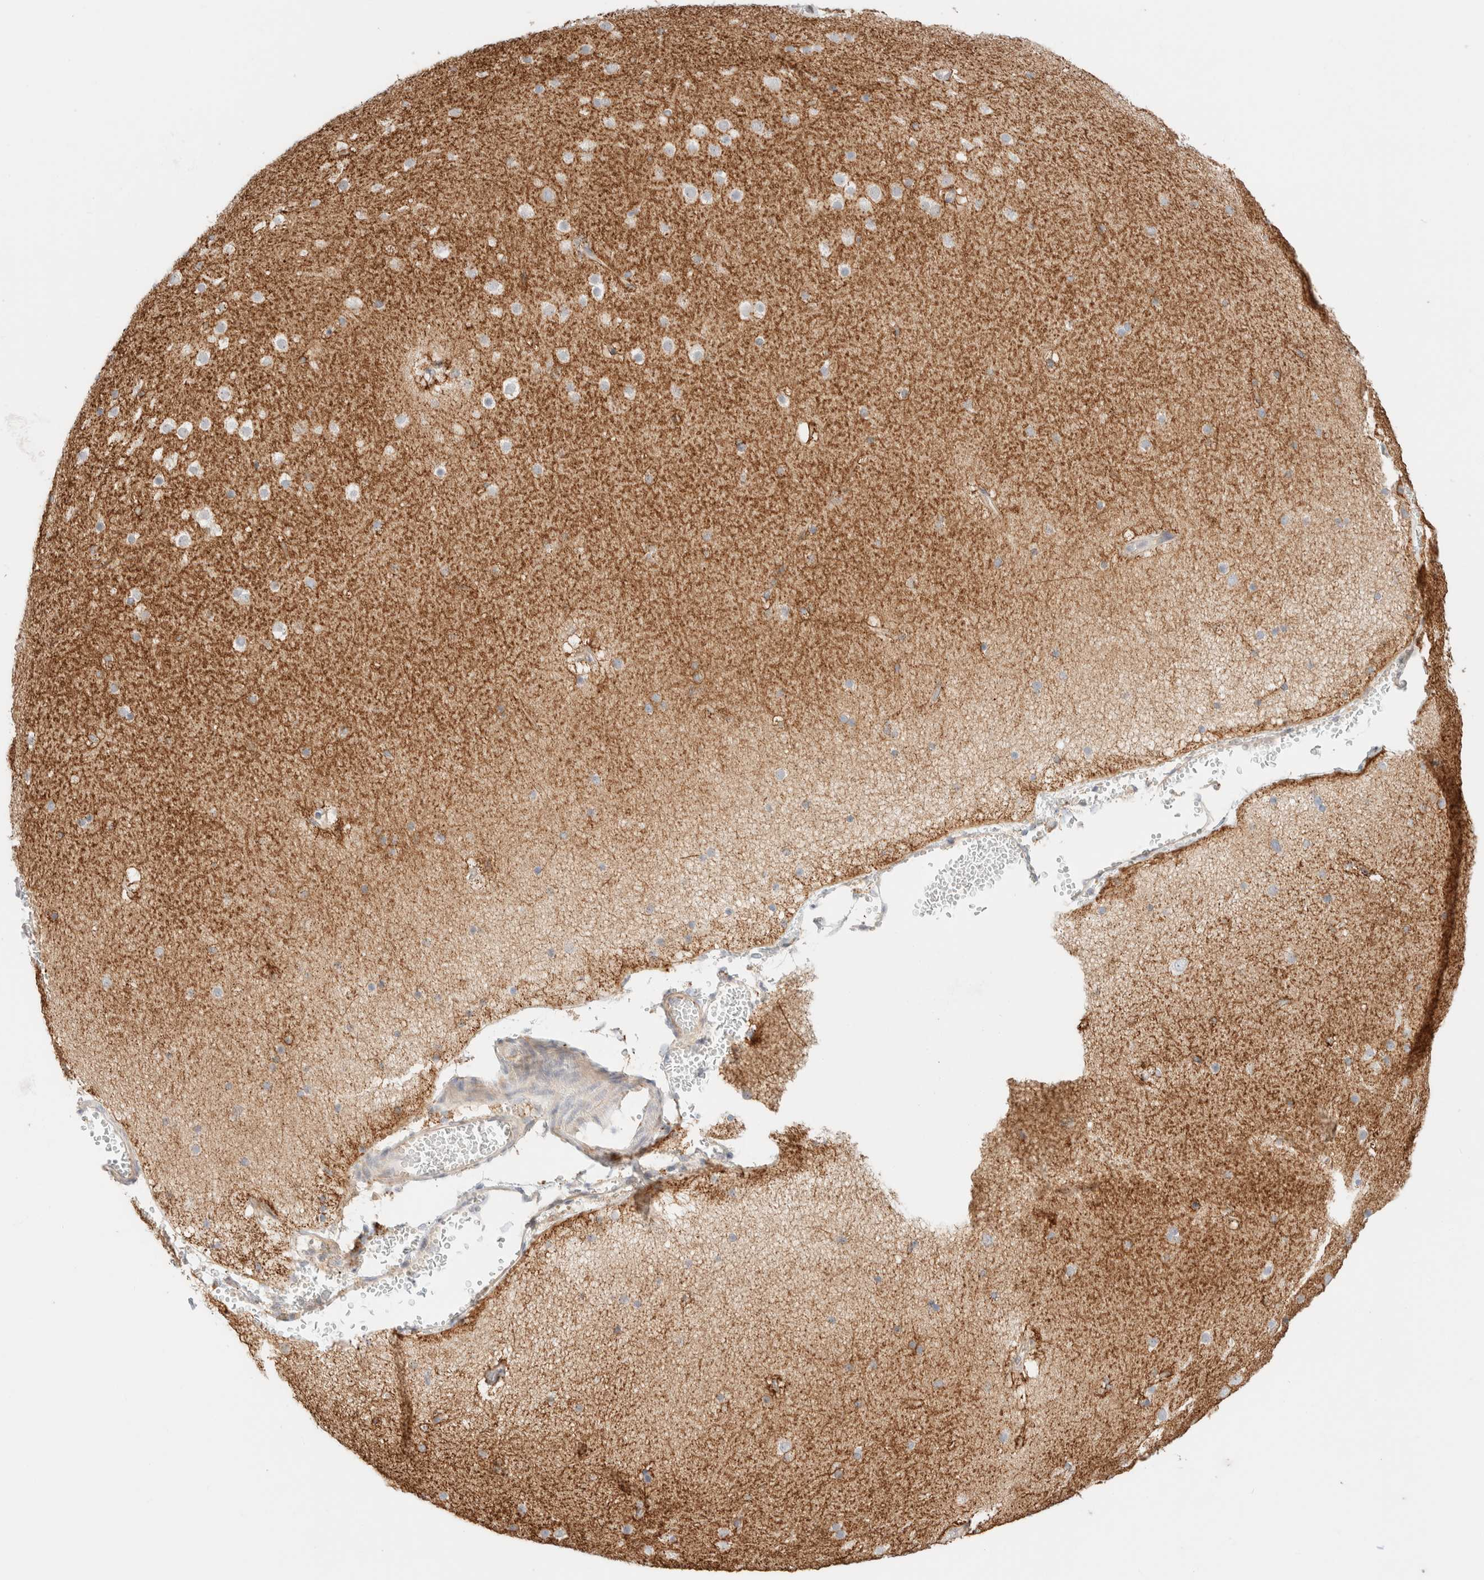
{"staining": {"intensity": "negative", "quantity": "none", "location": "none"}, "tissue": "cerebral cortex", "cell_type": "Endothelial cells", "image_type": "normal", "snomed": [{"axis": "morphology", "description": "Normal tissue, NOS"}, {"axis": "topography", "description": "Cerebral cortex"}], "caption": "Immunohistochemistry (IHC) photomicrograph of unremarkable cerebral cortex: cerebral cortex stained with DAB exhibits no significant protein staining in endothelial cells.", "gene": "UNC13B", "patient": {"sex": "male", "age": 57}}